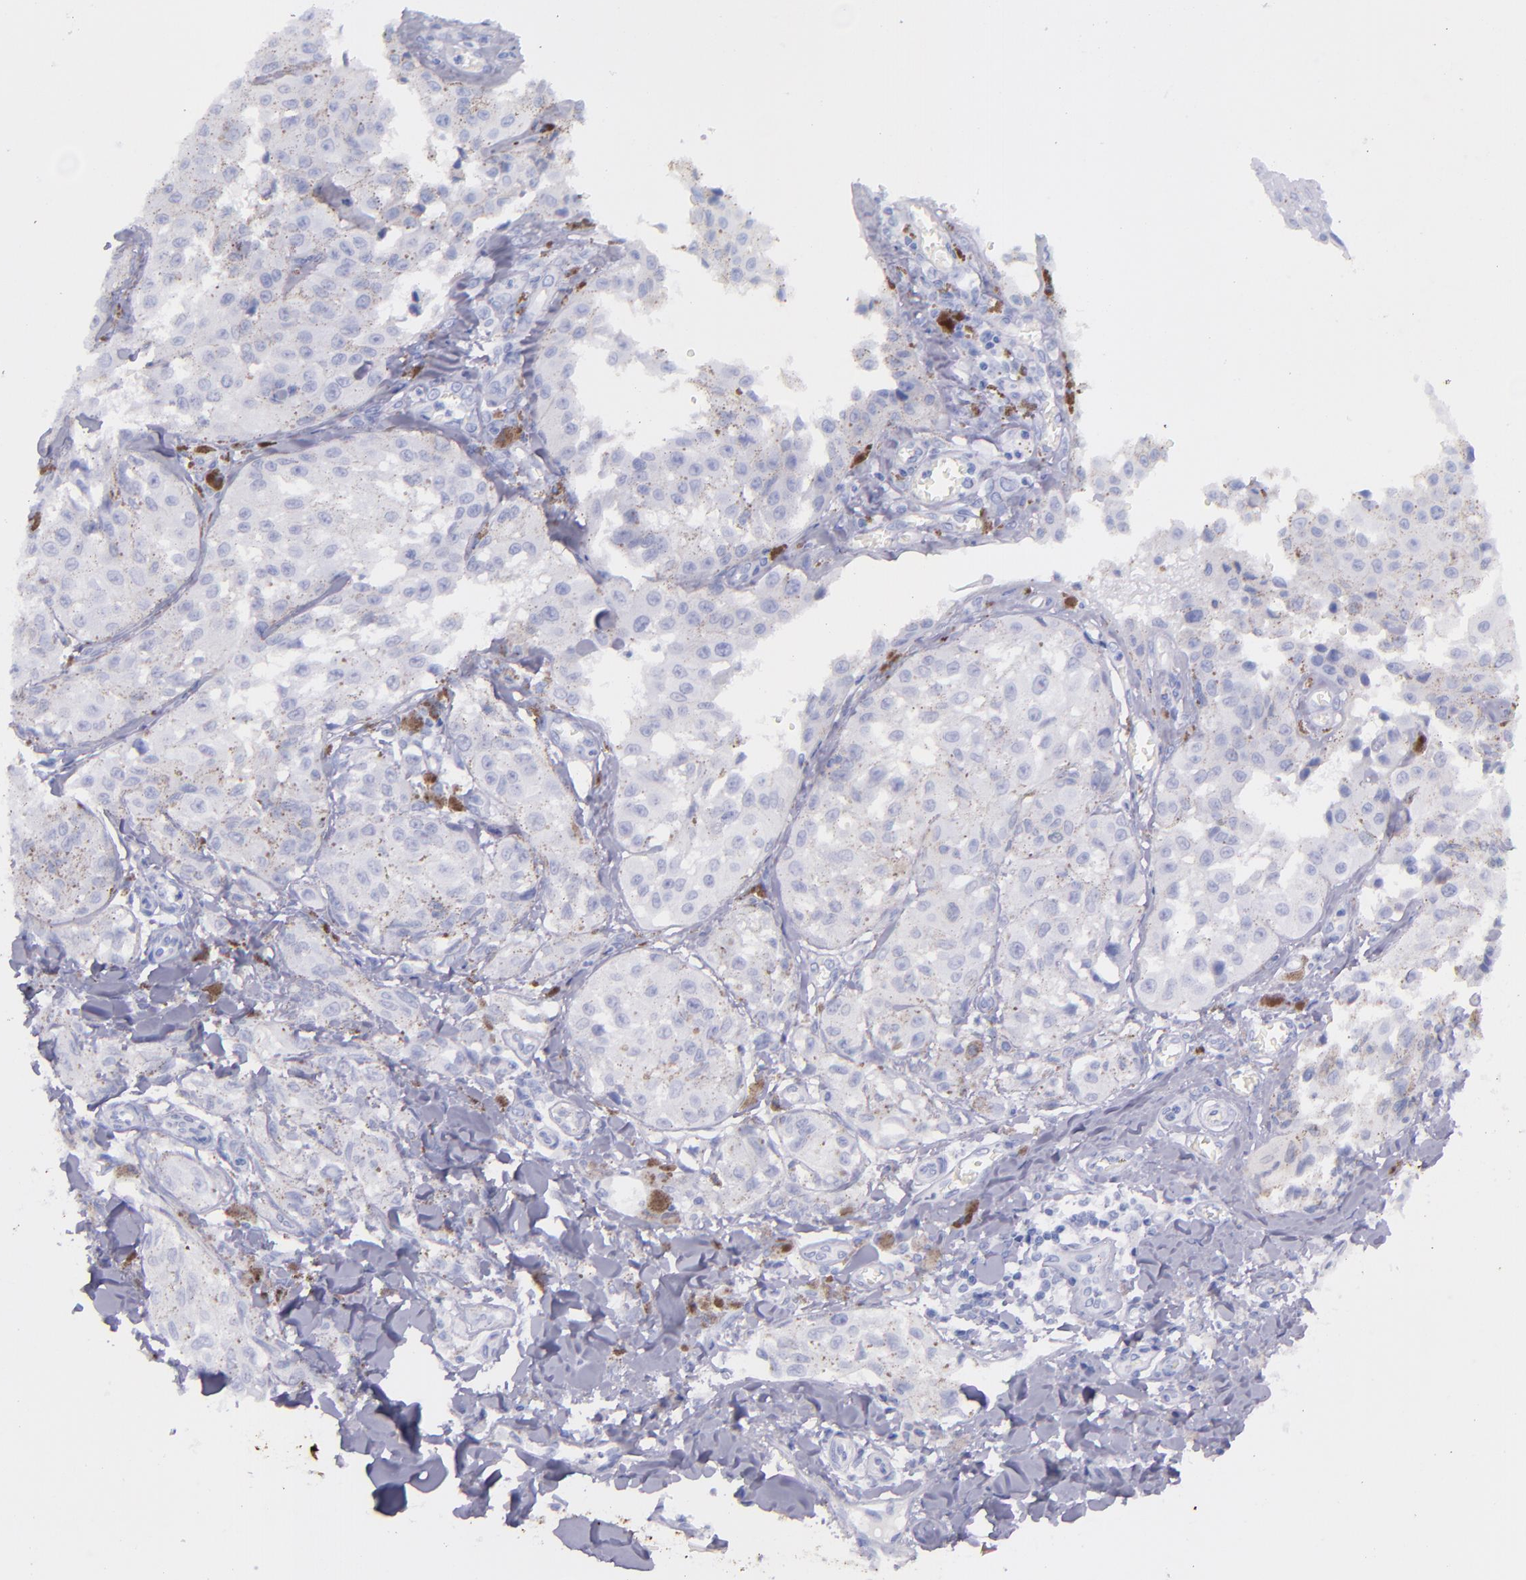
{"staining": {"intensity": "negative", "quantity": "none", "location": "none"}, "tissue": "melanoma", "cell_type": "Tumor cells", "image_type": "cancer", "snomed": [{"axis": "morphology", "description": "Malignant melanoma, NOS"}, {"axis": "topography", "description": "Skin"}], "caption": "Malignant melanoma was stained to show a protein in brown. There is no significant expression in tumor cells.", "gene": "SFTPA2", "patient": {"sex": "female", "age": 82}}